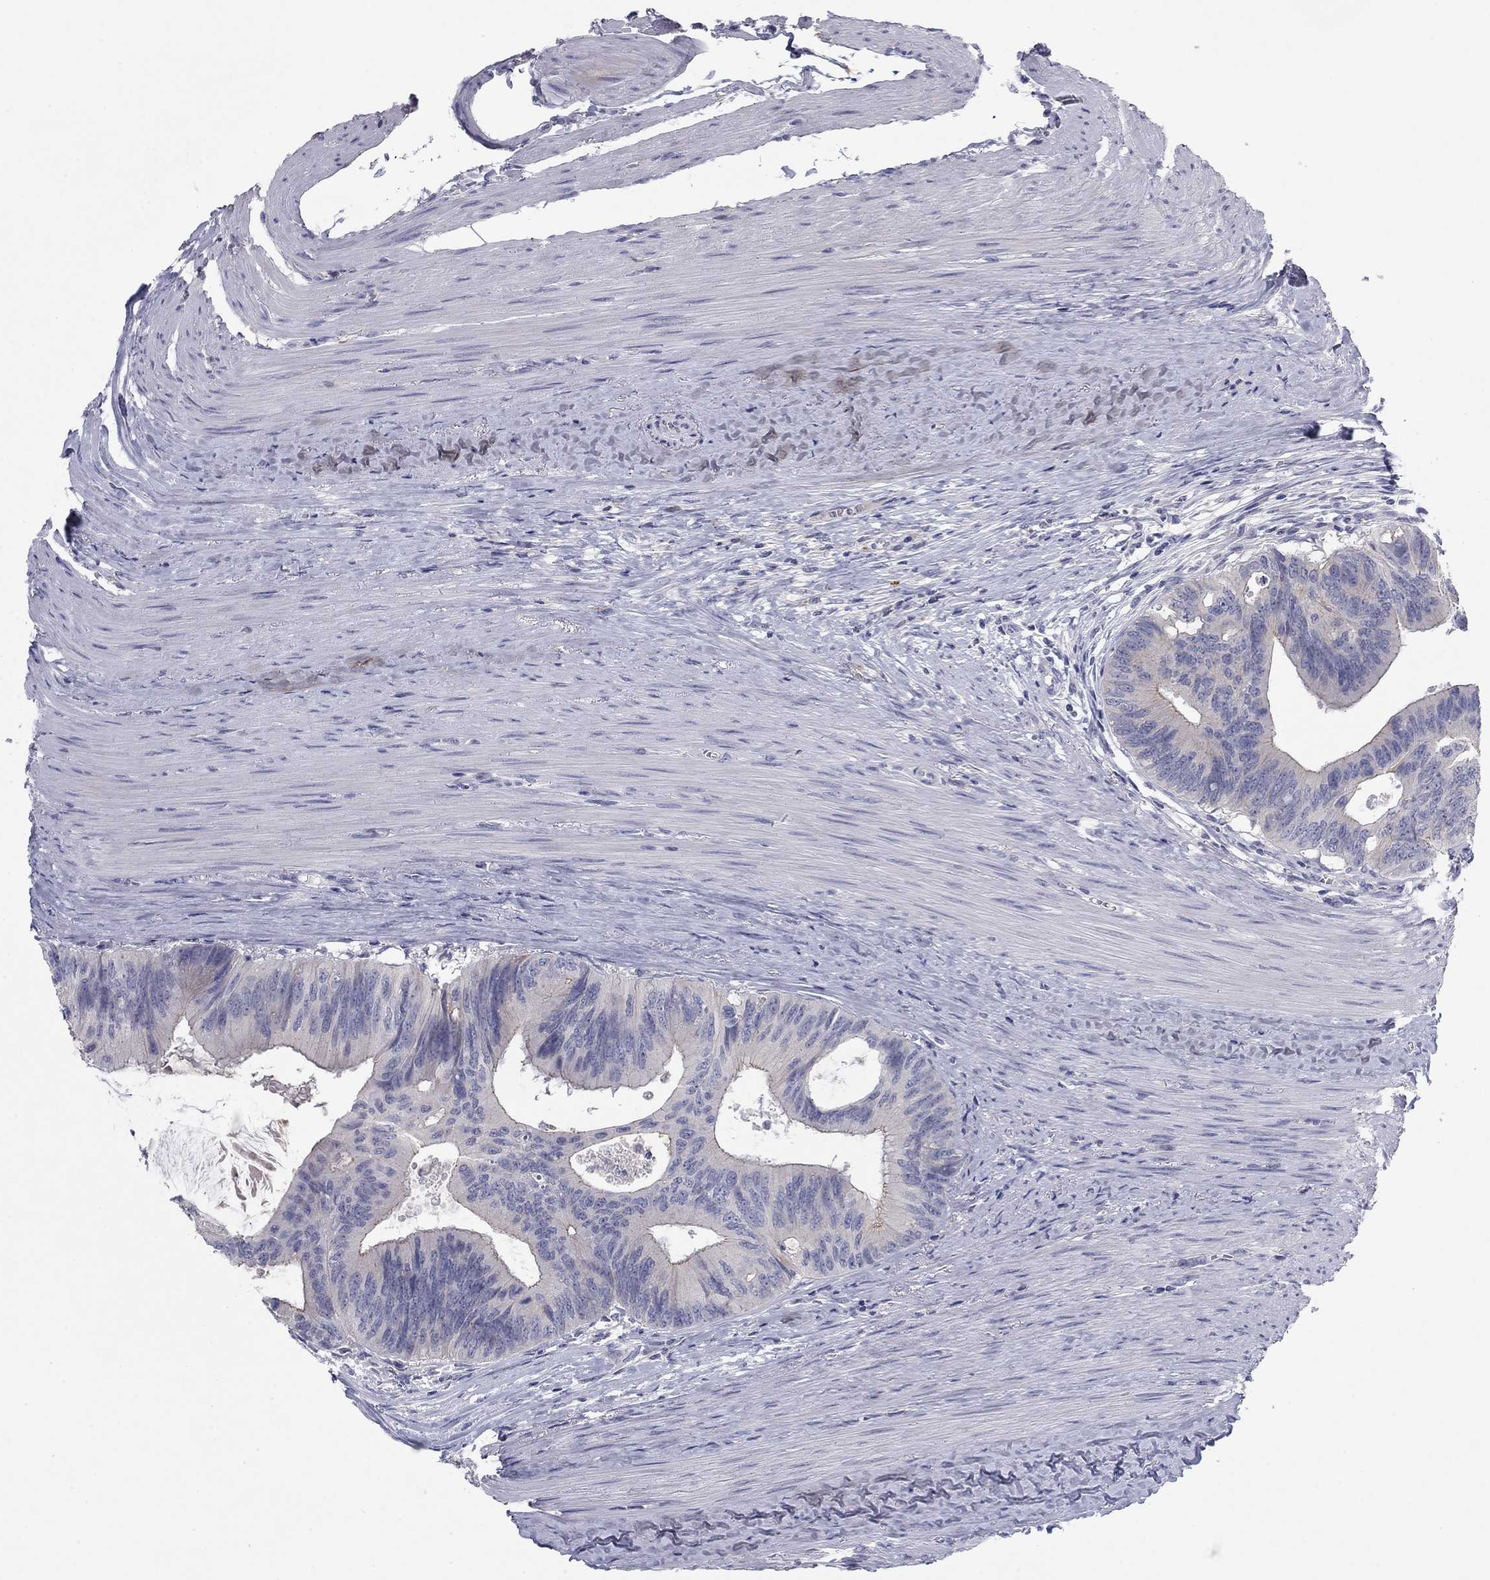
{"staining": {"intensity": "negative", "quantity": "none", "location": "none"}, "tissue": "colorectal cancer", "cell_type": "Tumor cells", "image_type": "cancer", "snomed": [{"axis": "morphology", "description": "Normal tissue, NOS"}, {"axis": "morphology", "description": "Adenocarcinoma, NOS"}, {"axis": "topography", "description": "Colon"}], "caption": "IHC photomicrograph of colorectal cancer (adenocarcinoma) stained for a protein (brown), which demonstrates no positivity in tumor cells.", "gene": "CNTNAP4", "patient": {"sex": "male", "age": 65}}